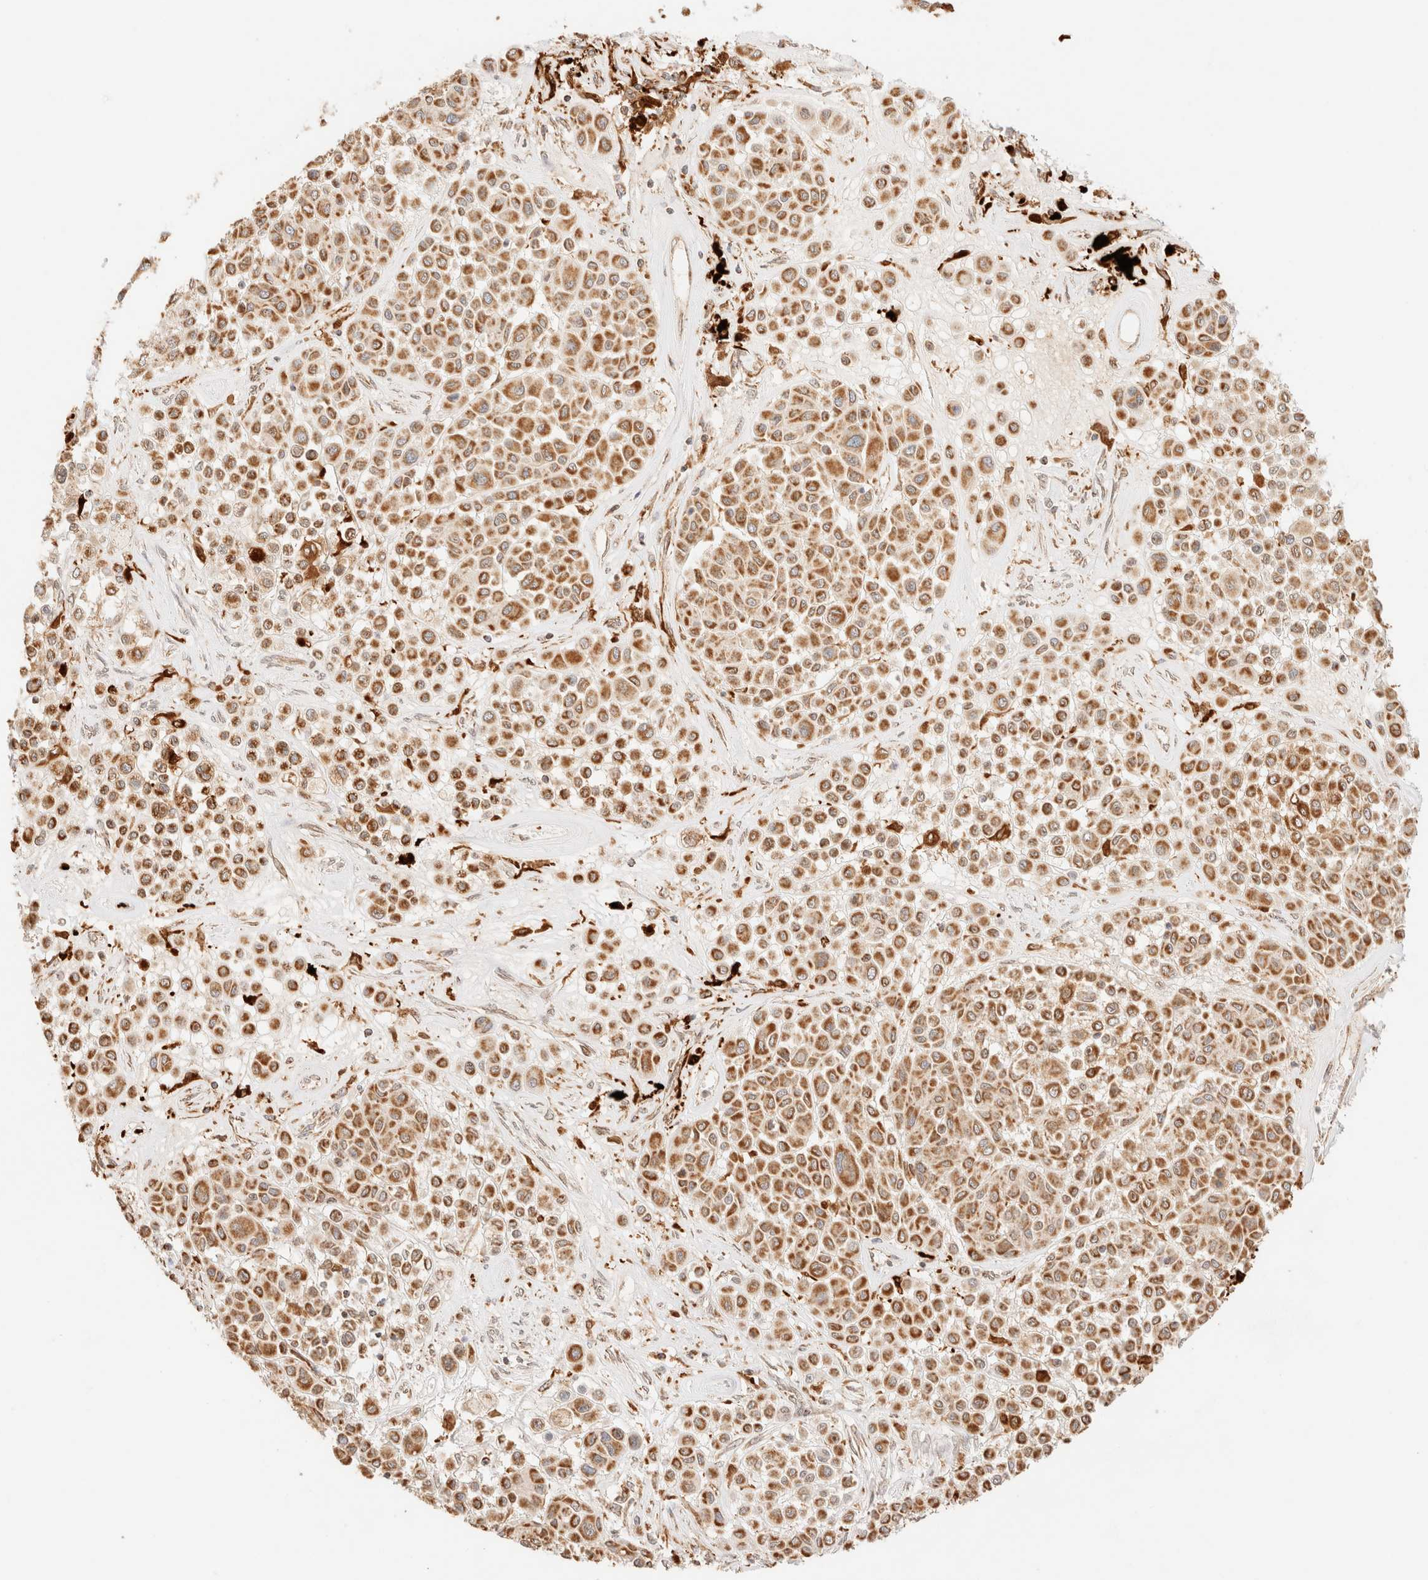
{"staining": {"intensity": "moderate", "quantity": ">75%", "location": "cytoplasmic/membranous"}, "tissue": "melanoma", "cell_type": "Tumor cells", "image_type": "cancer", "snomed": [{"axis": "morphology", "description": "Malignant melanoma, Metastatic site"}, {"axis": "topography", "description": "Soft tissue"}], "caption": "Melanoma stained with a protein marker reveals moderate staining in tumor cells.", "gene": "TACO1", "patient": {"sex": "male", "age": 41}}